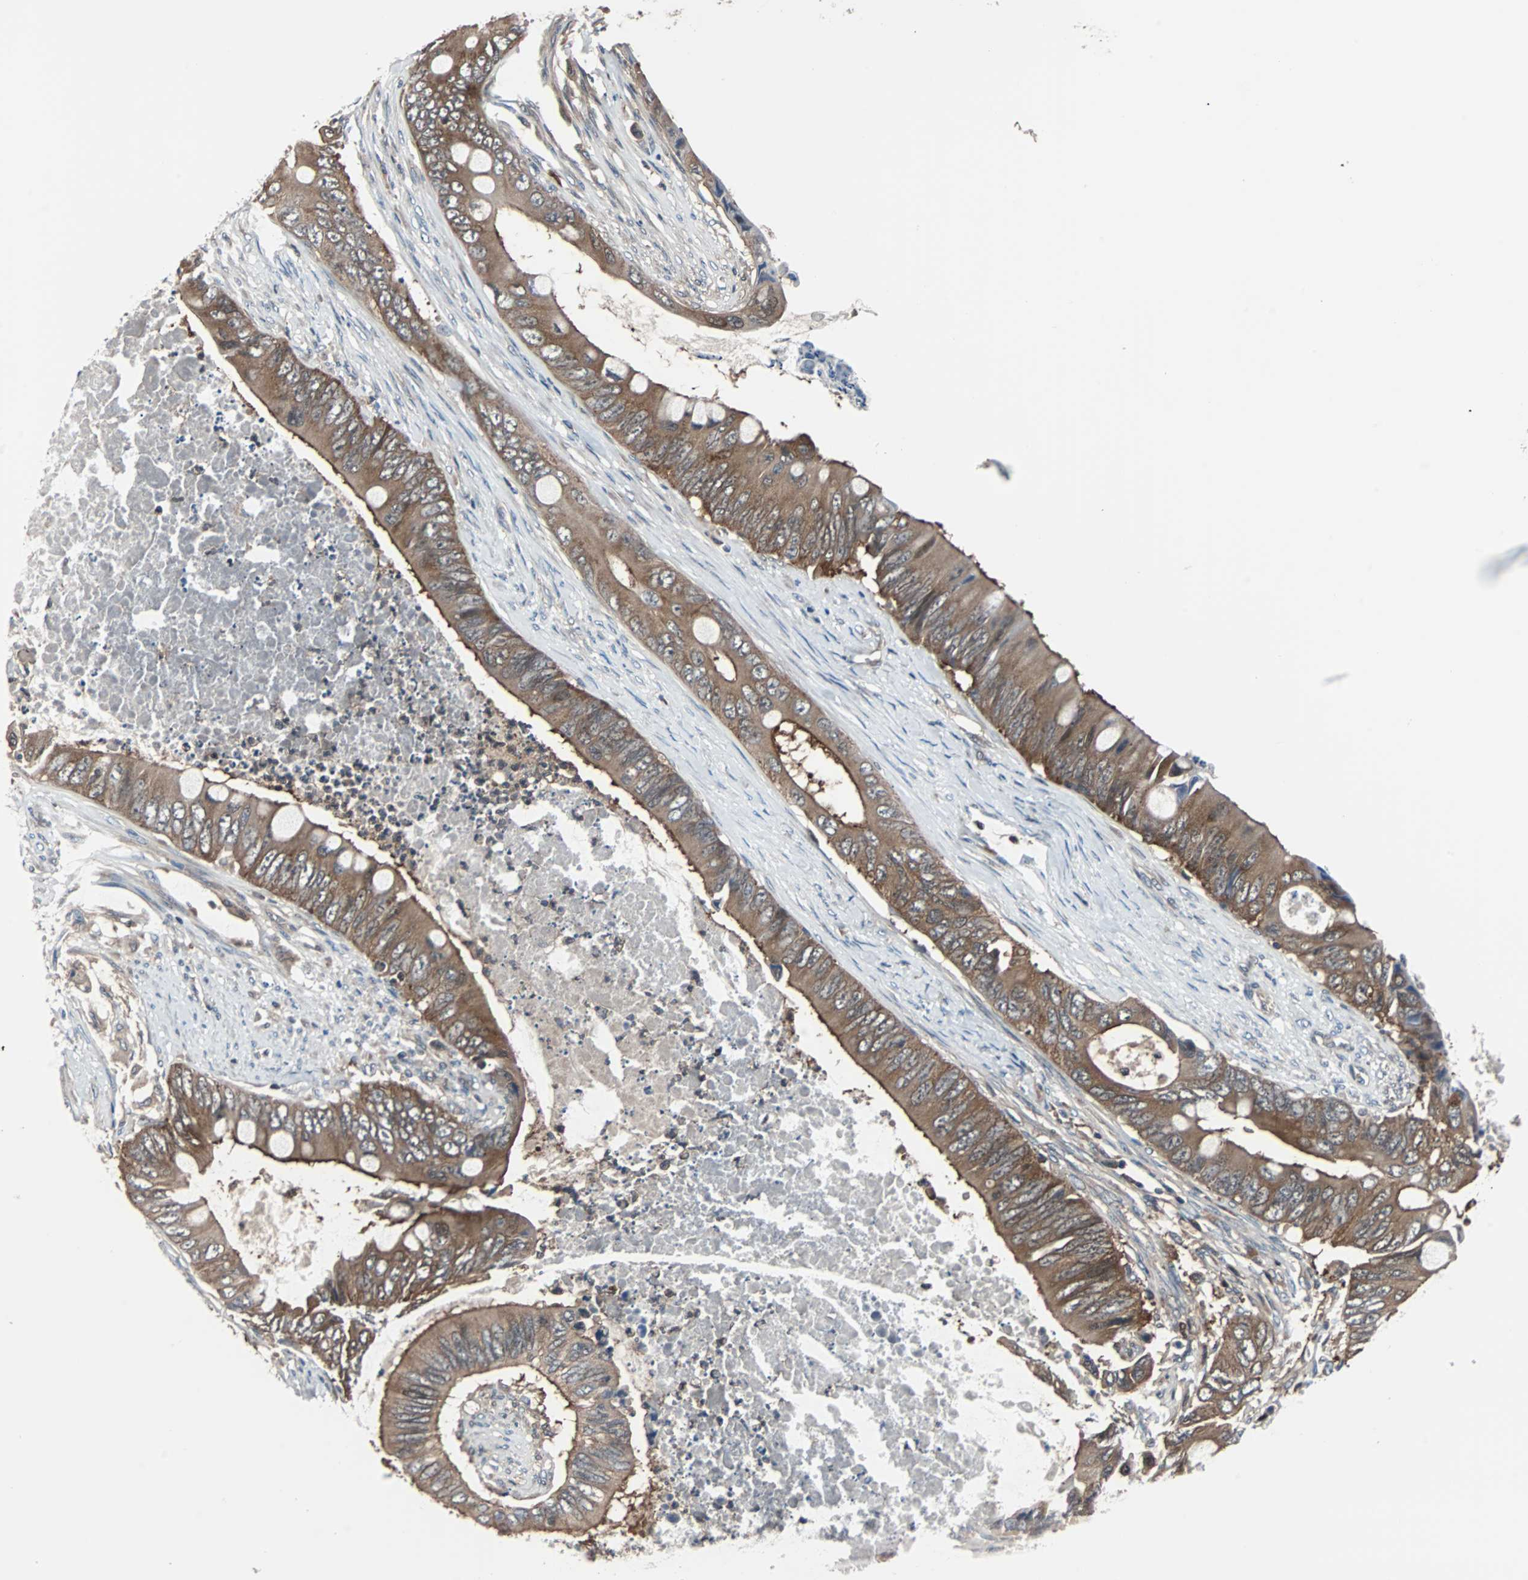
{"staining": {"intensity": "moderate", "quantity": ">75%", "location": "cytoplasmic/membranous"}, "tissue": "colorectal cancer", "cell_type": "Tumor cells", "image_type": "cancer", "snomed": [{"axis": "morphology", "description": "Adenocarcinoma, NOS"}, {"axis": "topography", "description": "Rectum"}], "caption": "This image demonstrates immunohistochemistry (IHC) staining of colorectal adenocarcinoma, with medium moderate cytoplasmic/membranous staining in approximately >75% of tumor cells.", "gene": "PAK1", "patient": {"sex": "female", "age": 77}}